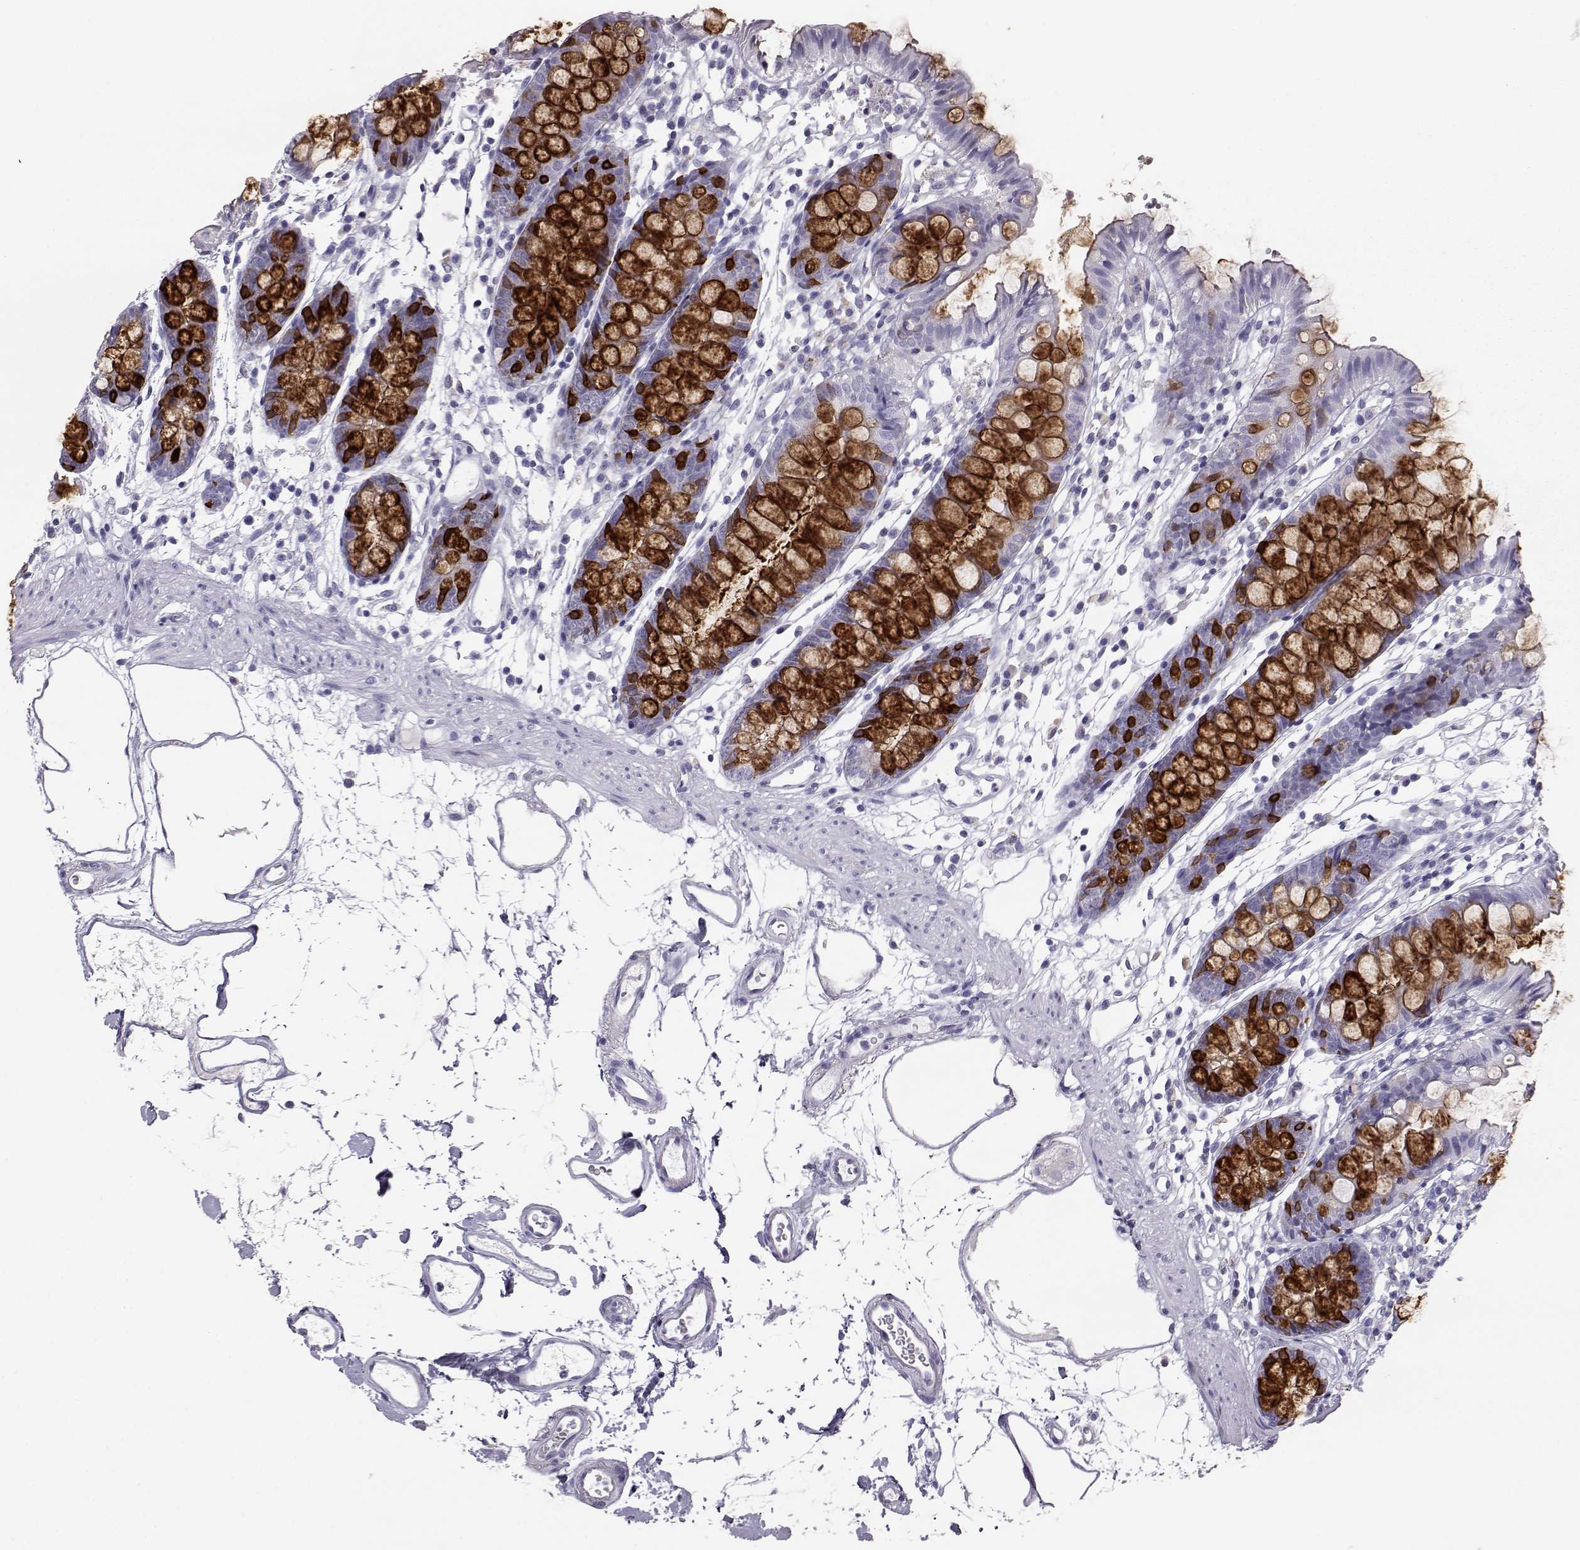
{"staining": {"intensity": "negative", "quantity": "none", "location": "none"}, "tissue": "colon", "cell_type": "Endothelial cells", "image_type": "normal", "snomed": [{"axis": "morphology", "description": "Normal tissue, NOS"}, {"axis": "topography", "description": "Colon"}], "caption": "Human colon stained for a protein using IHC shows no staining in endothelial cells.", "gene": "ITLN1", "patient": {"sex": "female", "age": 84}}